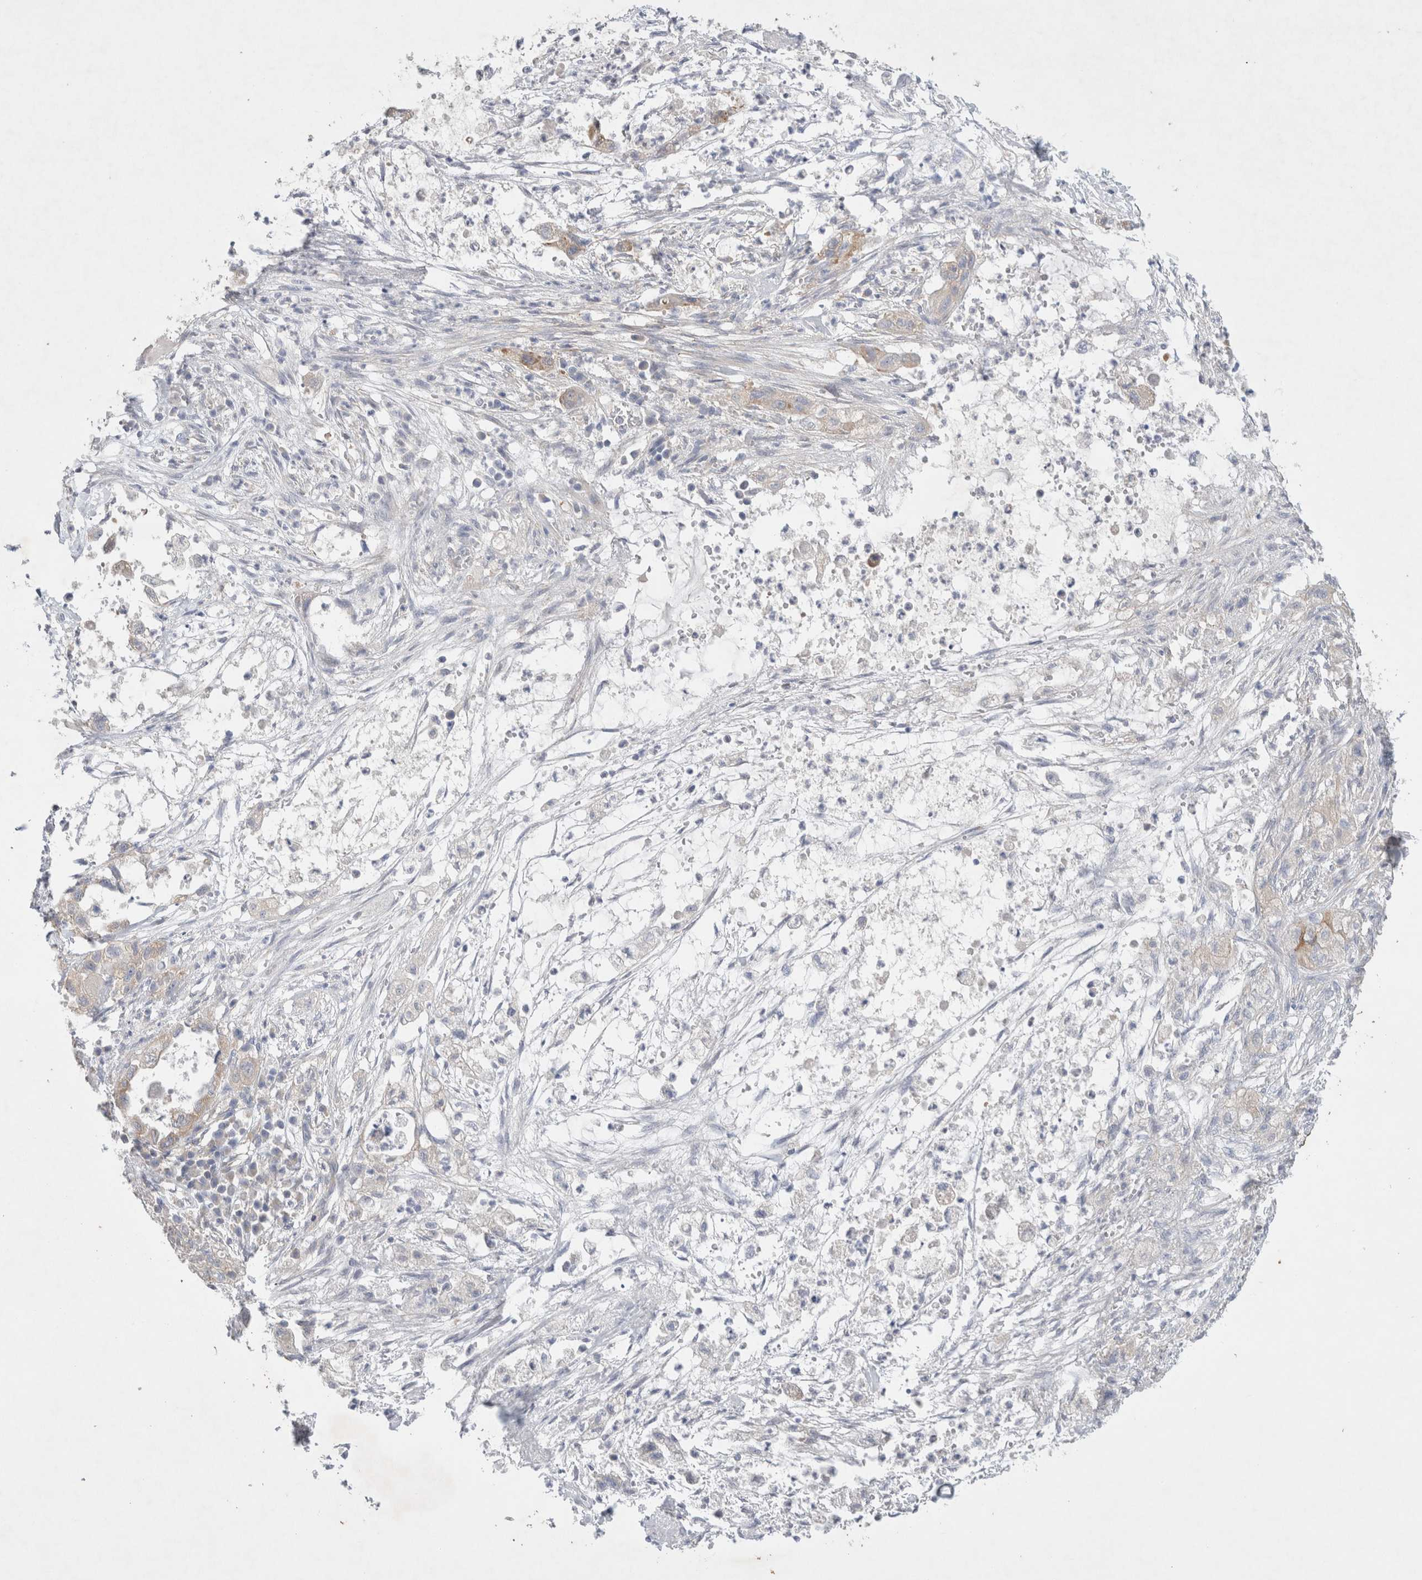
{"staining": {"intensity": "weak", "quantity": "25%-75%", "location": "cytoplasmic/membranous"}, "tissue": "pancreatic cancer", "cell_type": "Tumor cells", "image_type": "cancer", "snomed": [{"axis": "morphology", "description": "Adenocarcinoma, NOS"}, {"axis": "topography", "description": "Pancreas"}], "caption": "Pancreatic cancer stained with immunohistochemistry demonstrates weak cytoplasmic/membranous positivity in approximately 25%-75% of tumor cells.", "gene": "ZNF23", "patient": {"sex": "female", "age": 78}}